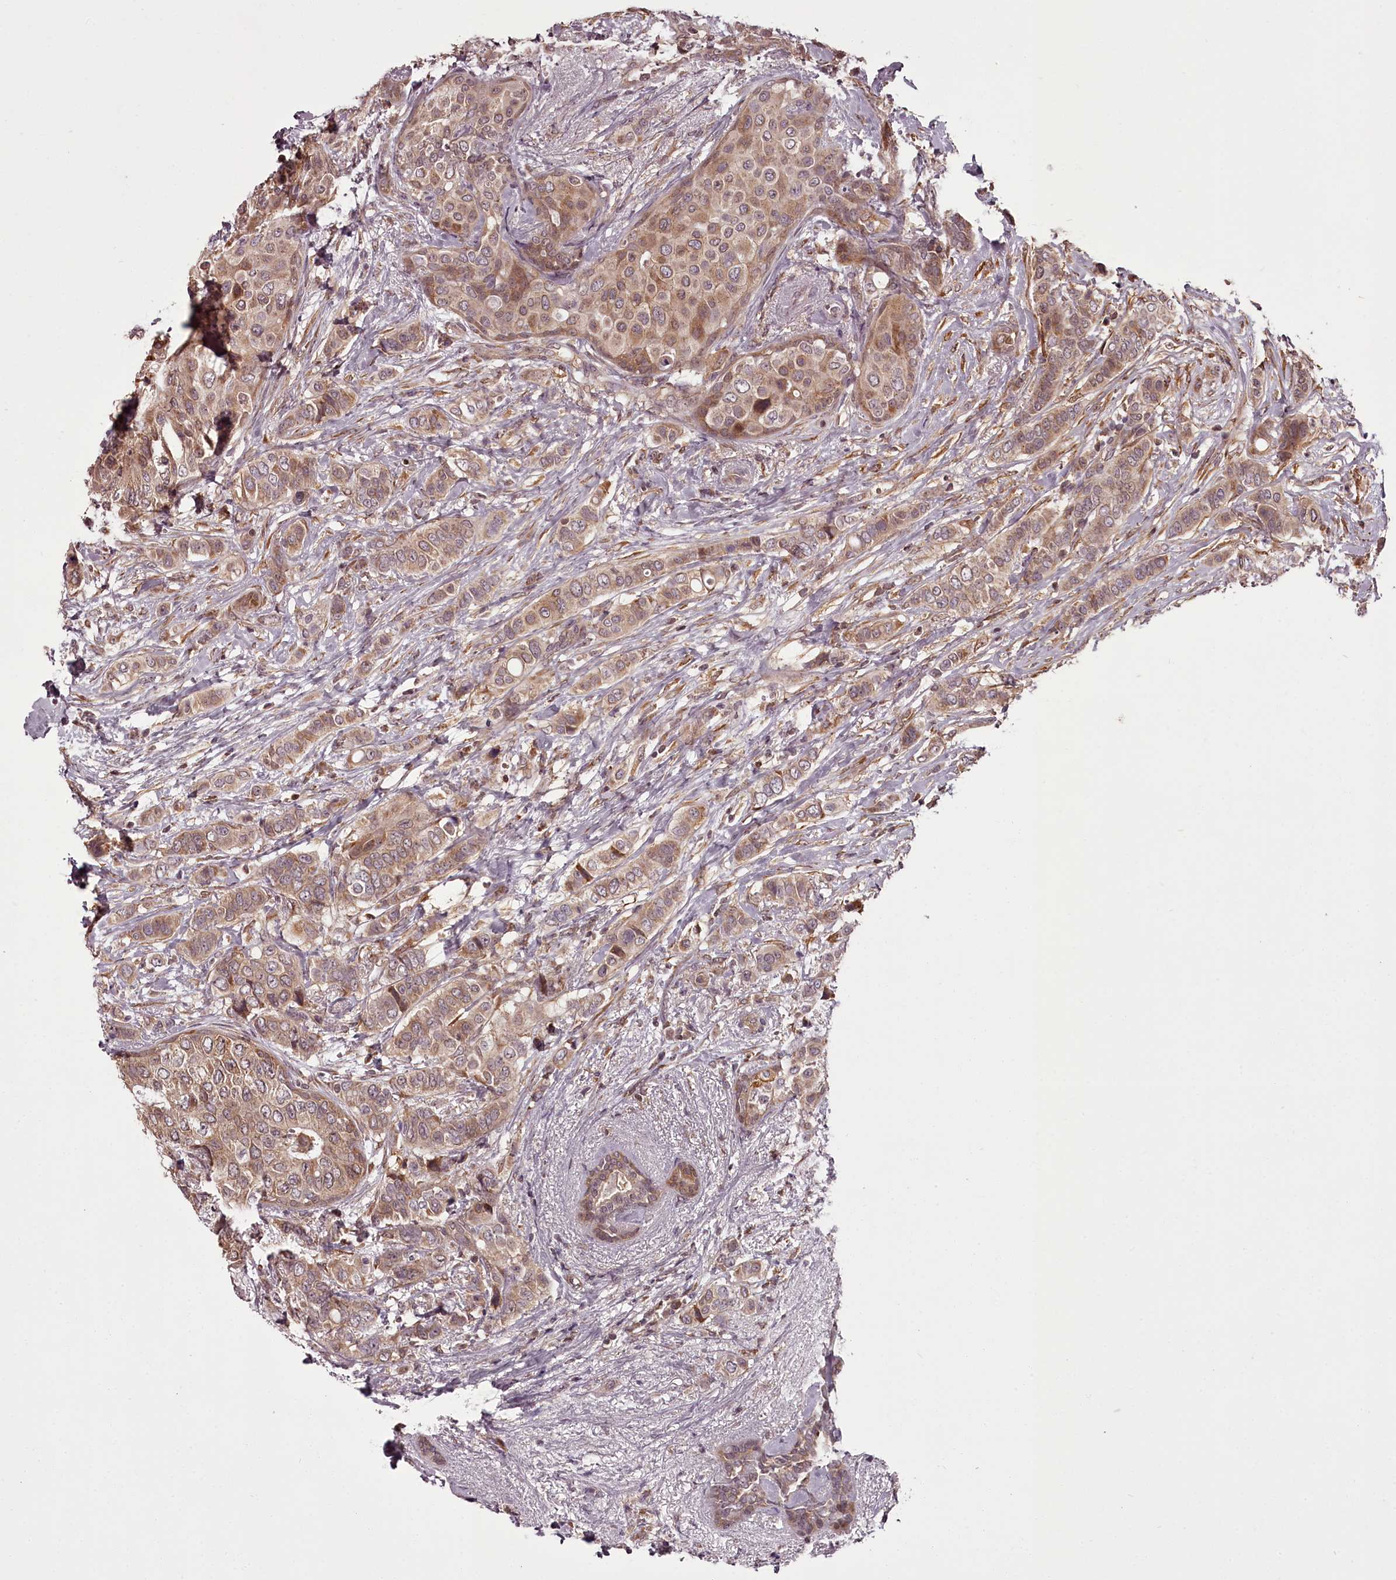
{"staining": {"intensity": "moderate", "quantity": ">75%", "location": "cytoplasmic/membranous"}, "tissue": "breast cancer", "cell_type": "Tumor cells", "image_type": "cancer", "snomed": [{"axis": "morphology", "description": "Lobular carcinoma"}, {"axis": "topography", "description": "Breast"}], "caption": "Immunohistochemical staining of breast lobular carcinoma reveals moderate cytoplasmic/membranous protein staining in about >75% of tumor cells.", "gene": "CCDC92", "patient": {"sex": "female", "age": 51}}